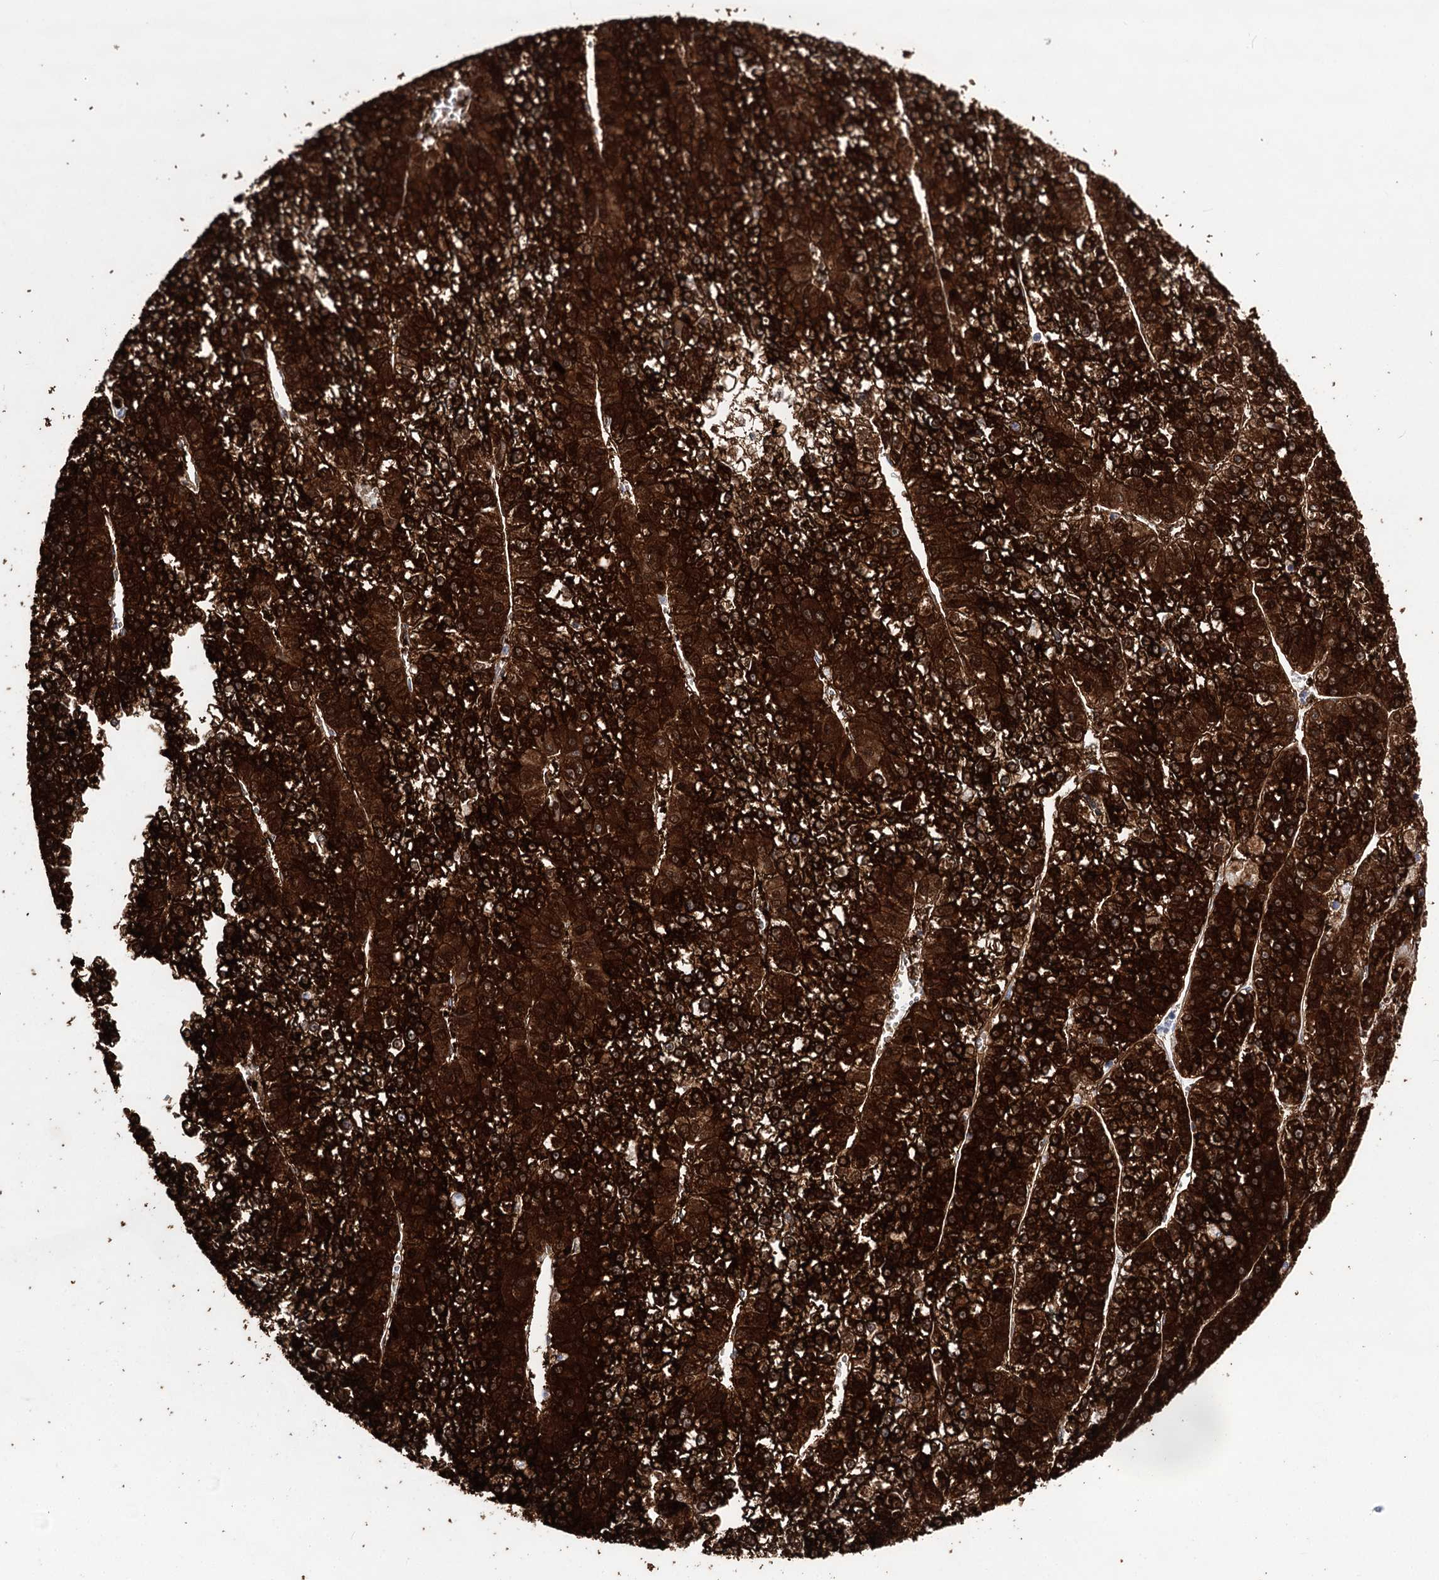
{"staining": {"intensity": "strong", "quantity": ">75%", "location": "cytoplasmic/membranous"}, "tissue": "liver cancer", "cell_type": "Tumor cells", "image_type": "cancer", "snomed": [{"axis": "morphology", "description": "Carcinoma, Hepatocellular, NOS"}, {"axis": "topography", "description": "Liver"}], "caption": "This is an image of IHC staining of liver cancer, which shows strong expression in the cytoplasmic/membranous of tumor cells.", "gene": "UGDH", "patient": {"sex": "female", "age": 73}}